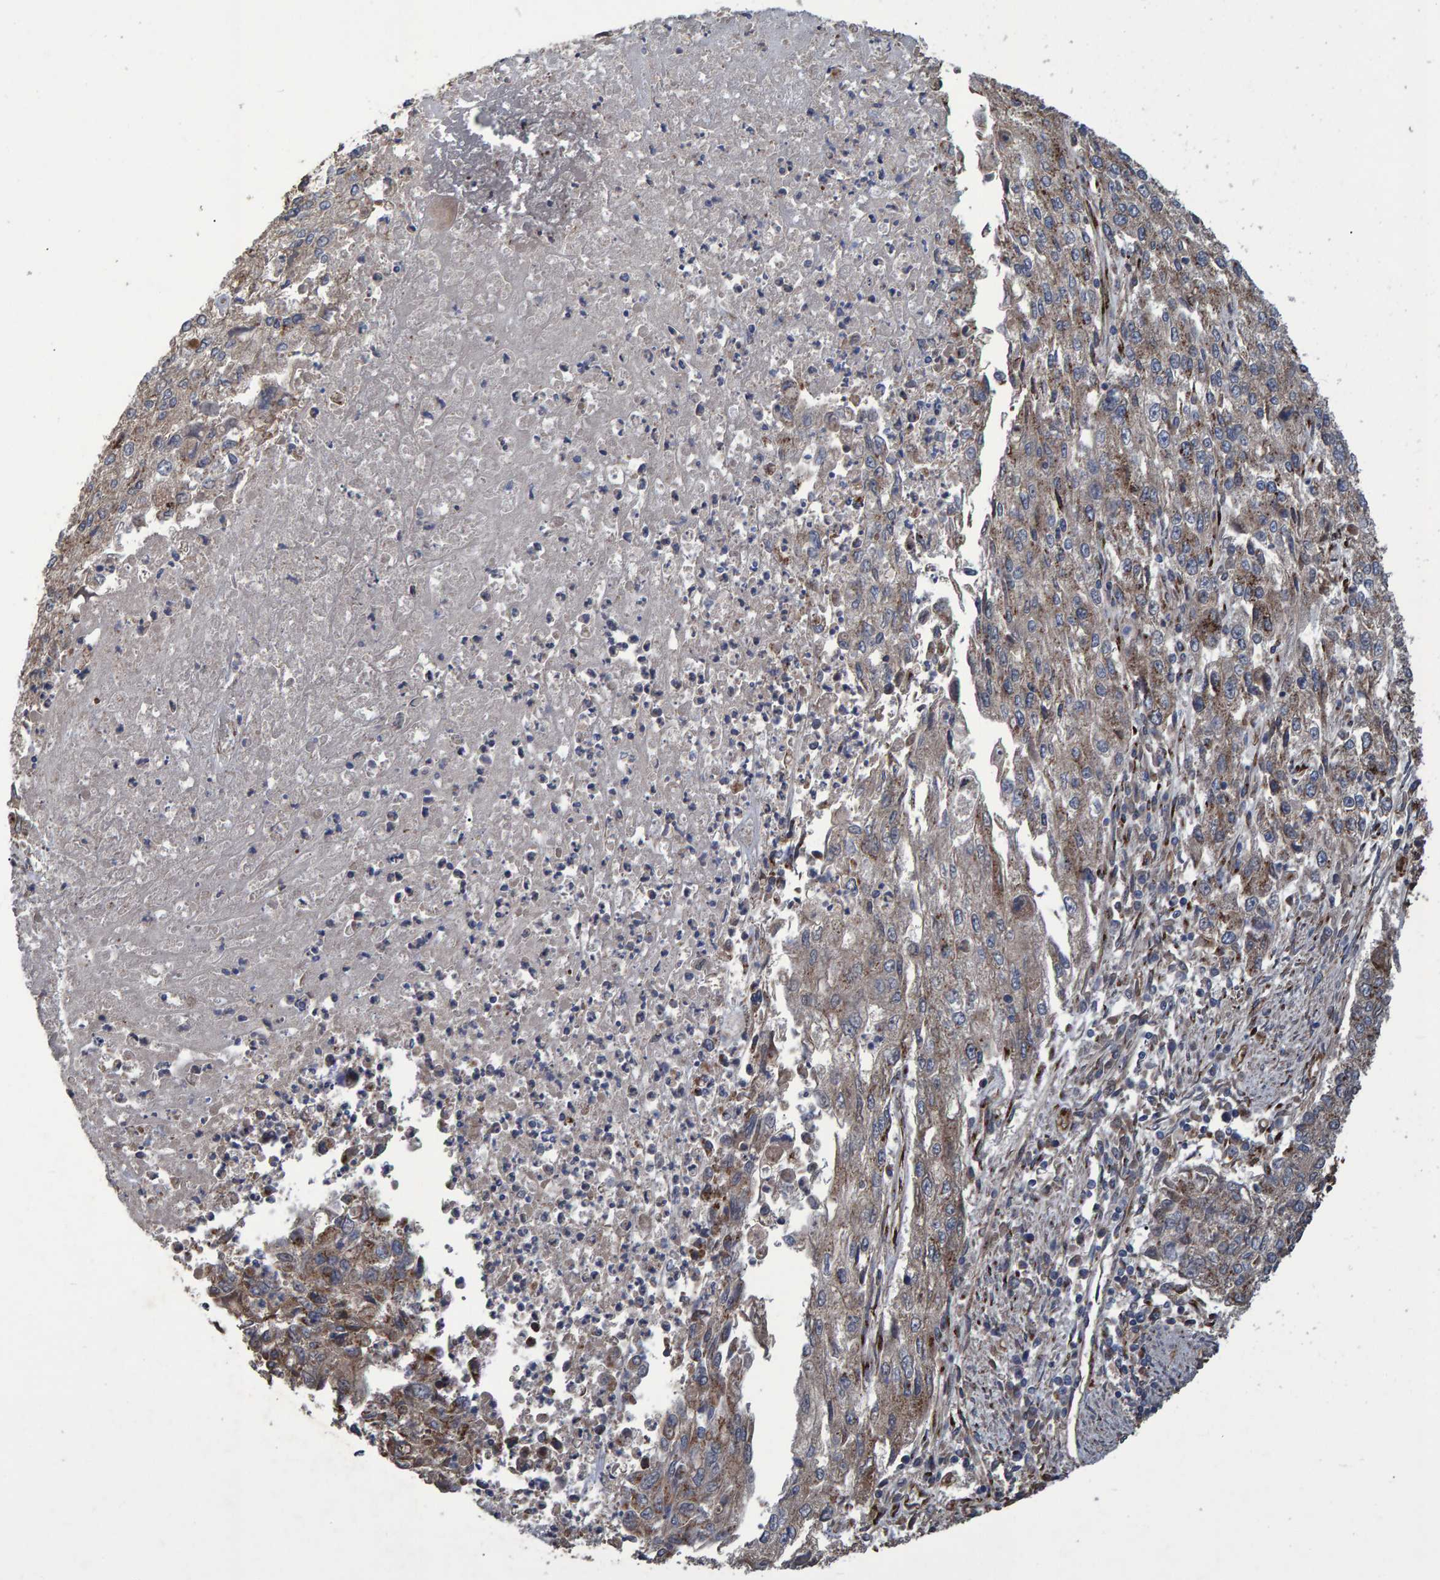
{"staining": {"intensity": "moderate", "quantity": ">75%", "location": "cytoplasmic/membranous"}, "tissue": "endometrial cancer", "cell_type": "Tumor cells", "image_type": "cancer", "snomed": [{"axis": "morphology", "description": "Adenocarcinoma, NOS"}, {"axis": "topography", "description": "Endometrium"}], "caption": "Human endometrial cancer stained with a brown dye exhibits moderate cytoplasmic/membranous positive staining in approximately >75% of tumor cells.", "gene": "TRIM68", "patient": {"sex": "female", "age": 49}}